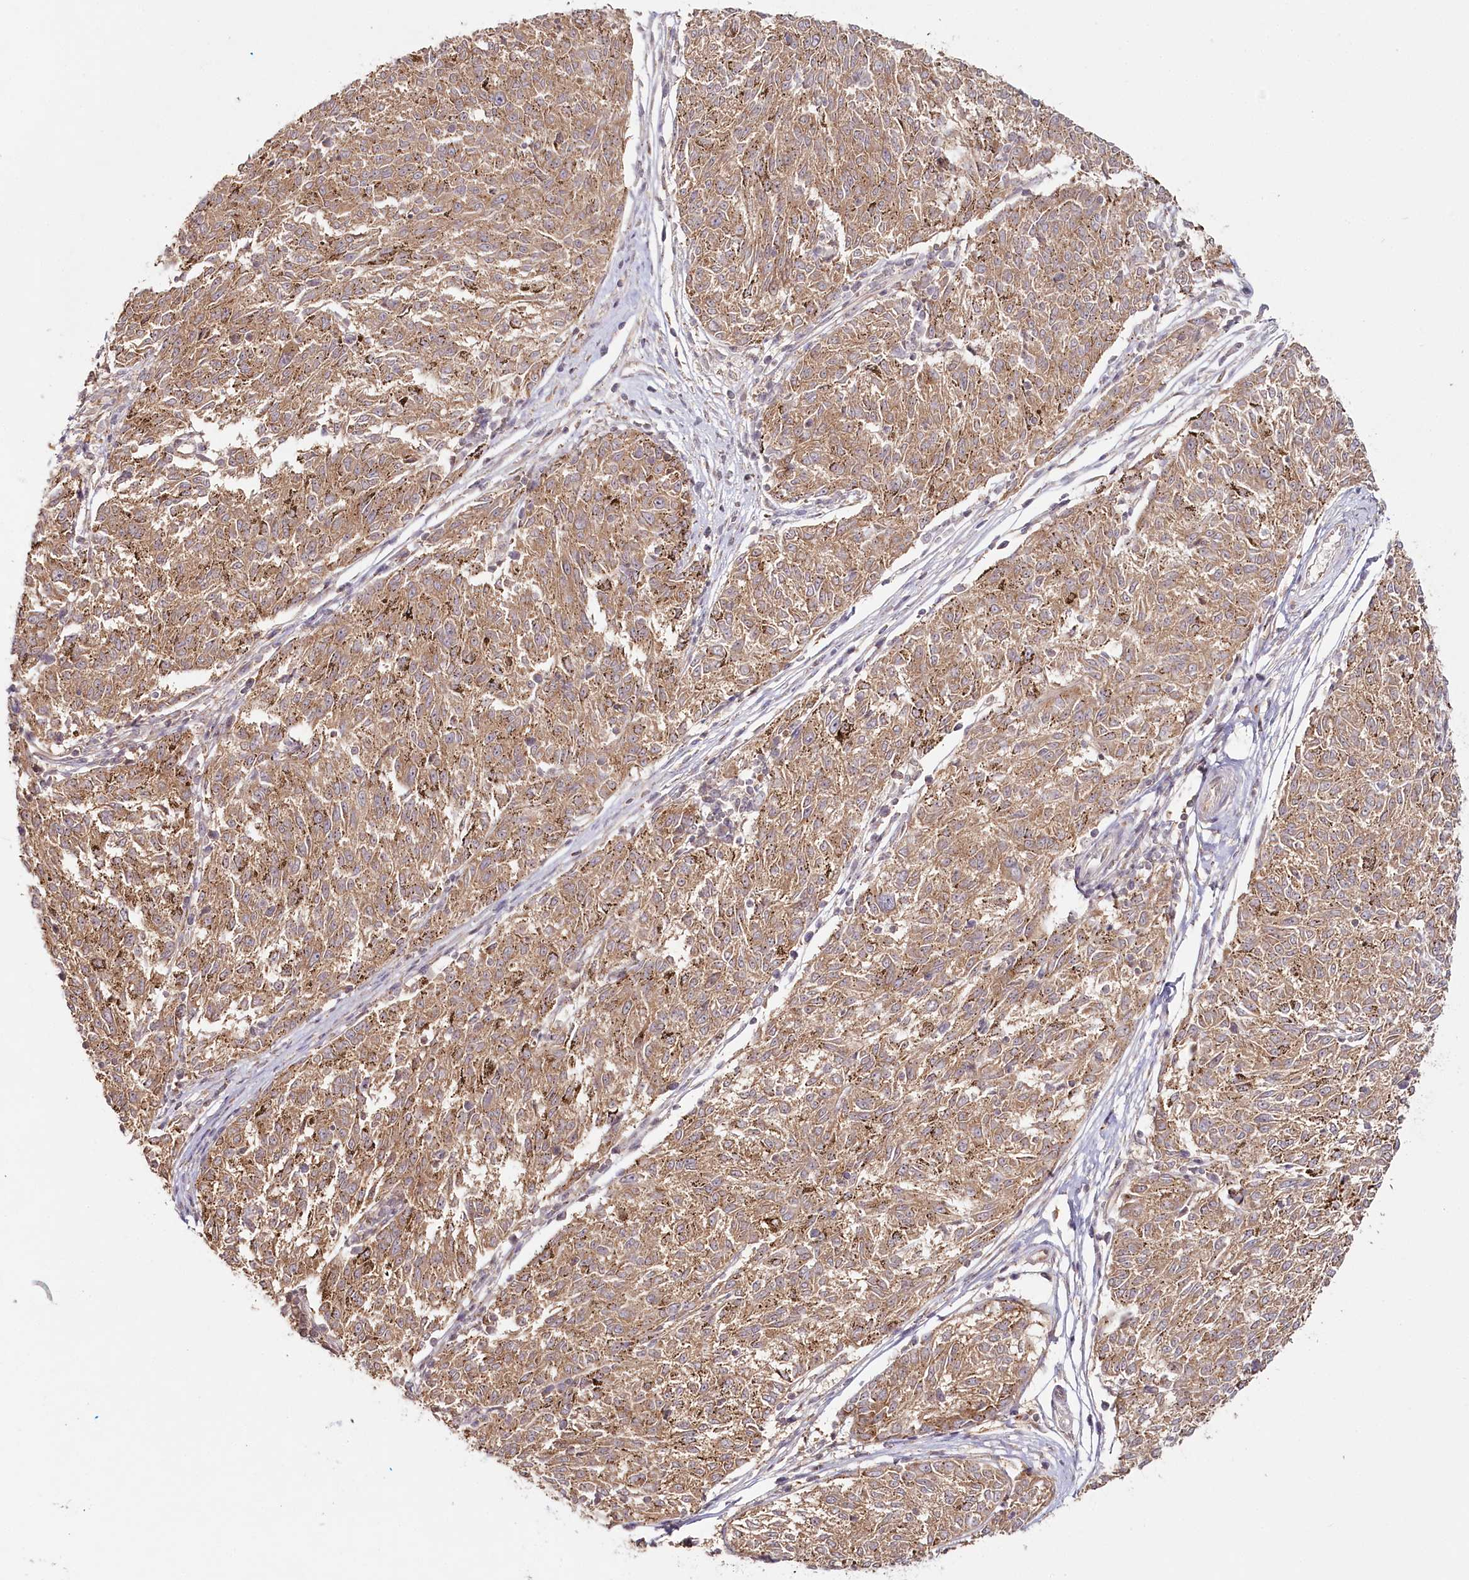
{"staining": {"intensity": "moderate", "quantity": ">75%", "location": "cytoplasmic/membranous"}, "tissue": "melanoma", "cell_type": "Tumor cells", "image_type": "cancer", "snomed": [{"axis": "morphology", "description": "Malignant melanoma, NOS"}, {"axis": "topography", "description": "Skin"}], "caption": "A micrograph showing moderate cytoplasmic/membranous staining in approximately >75% of tumor cells in melanoma, as visualized by brown immunohistochemical staining.", "gene": "OTUD4", "patient": {"sex": "female", "age": 72}}